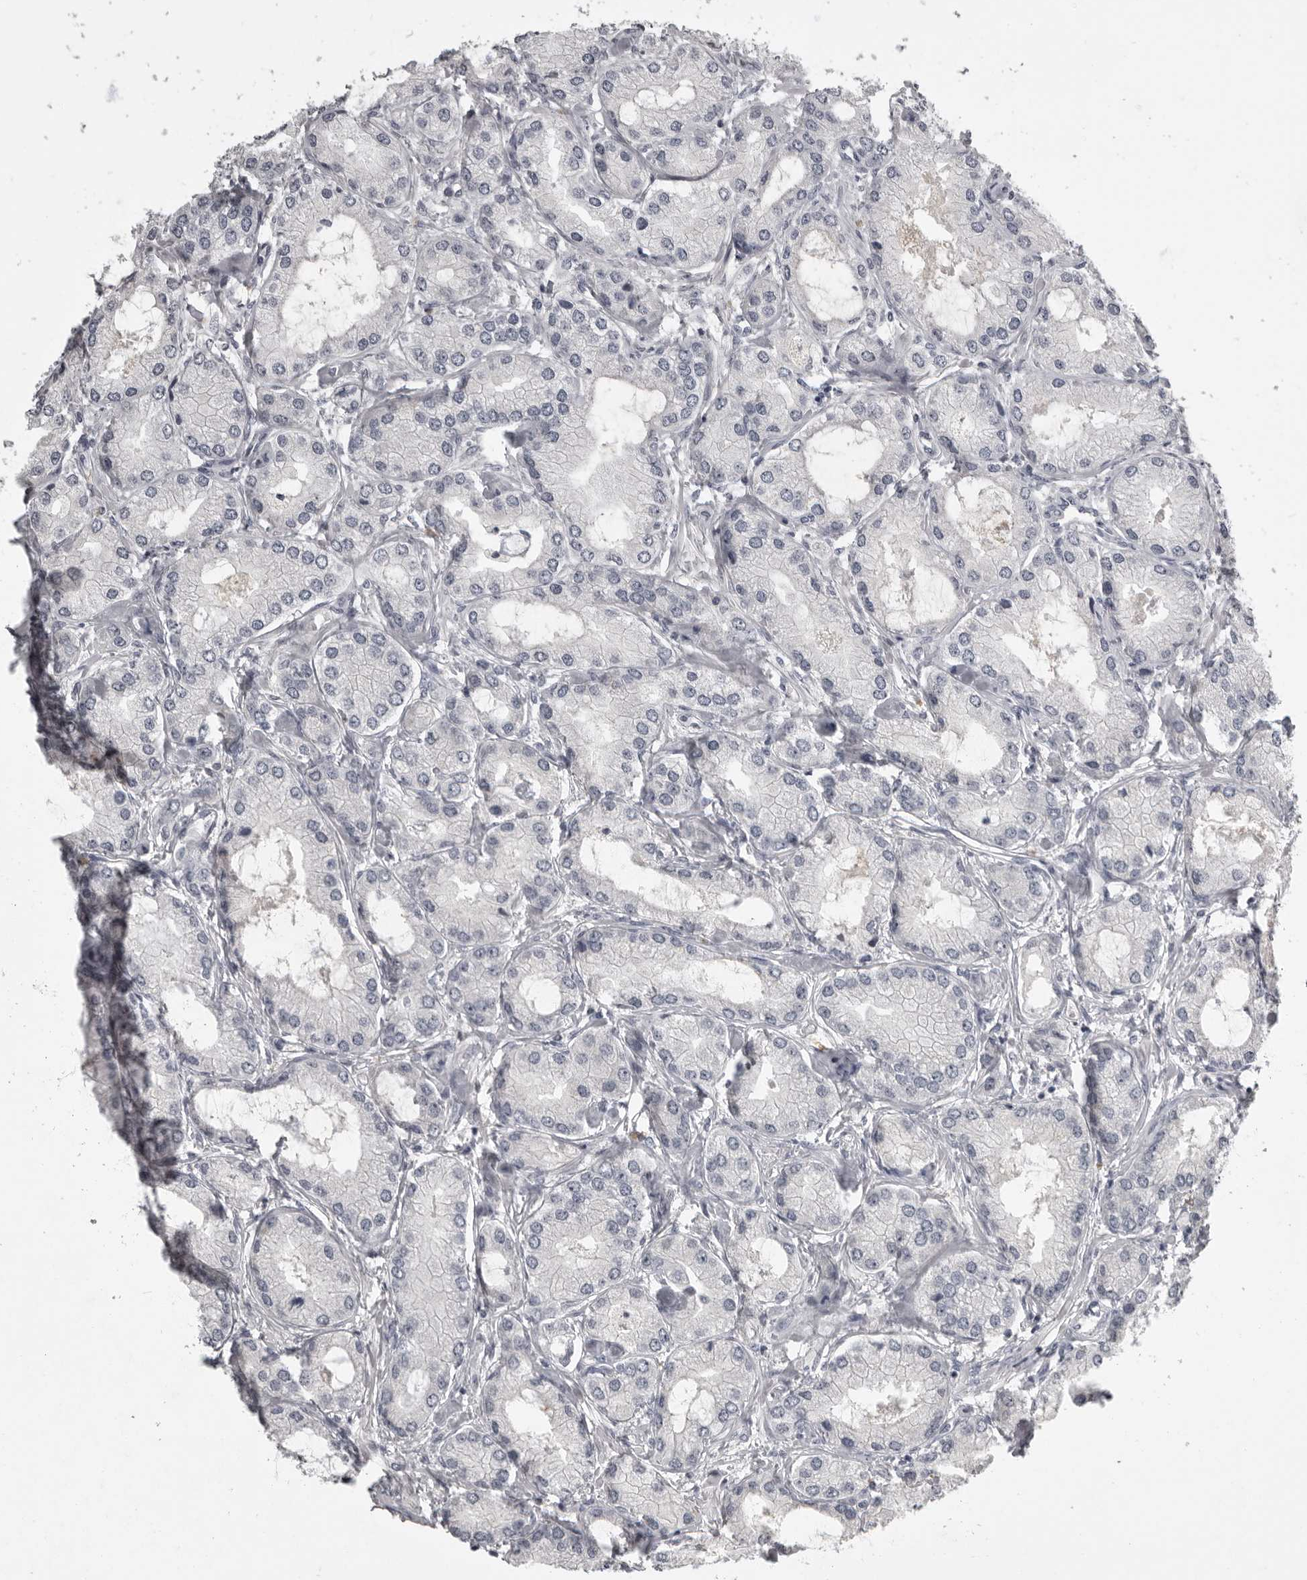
{"staining": {"intensity": "negative", "quantity": "none", "location": "none"}, "tissue": "prostate cancer", "cell_type": "Tumor cells", "image_type": "cancer", "snomed": [{"axis": "morphology", "description": "Adenocarcinoma, Low grade"}, {"axis": "topography", "description": "Prostate"}], "caption": "Tumor cells show no significant protein positivity in prostate cancer (low-grade adenocarcinoma). Brightfield microscopy of IHC stained with DAB (3,3'-diaminobenzidine) (brown) and hematoxylin (blue), captured at high magnification.", "gene": "MRTO4", "patient": {"sex": "male", "age": 62}}